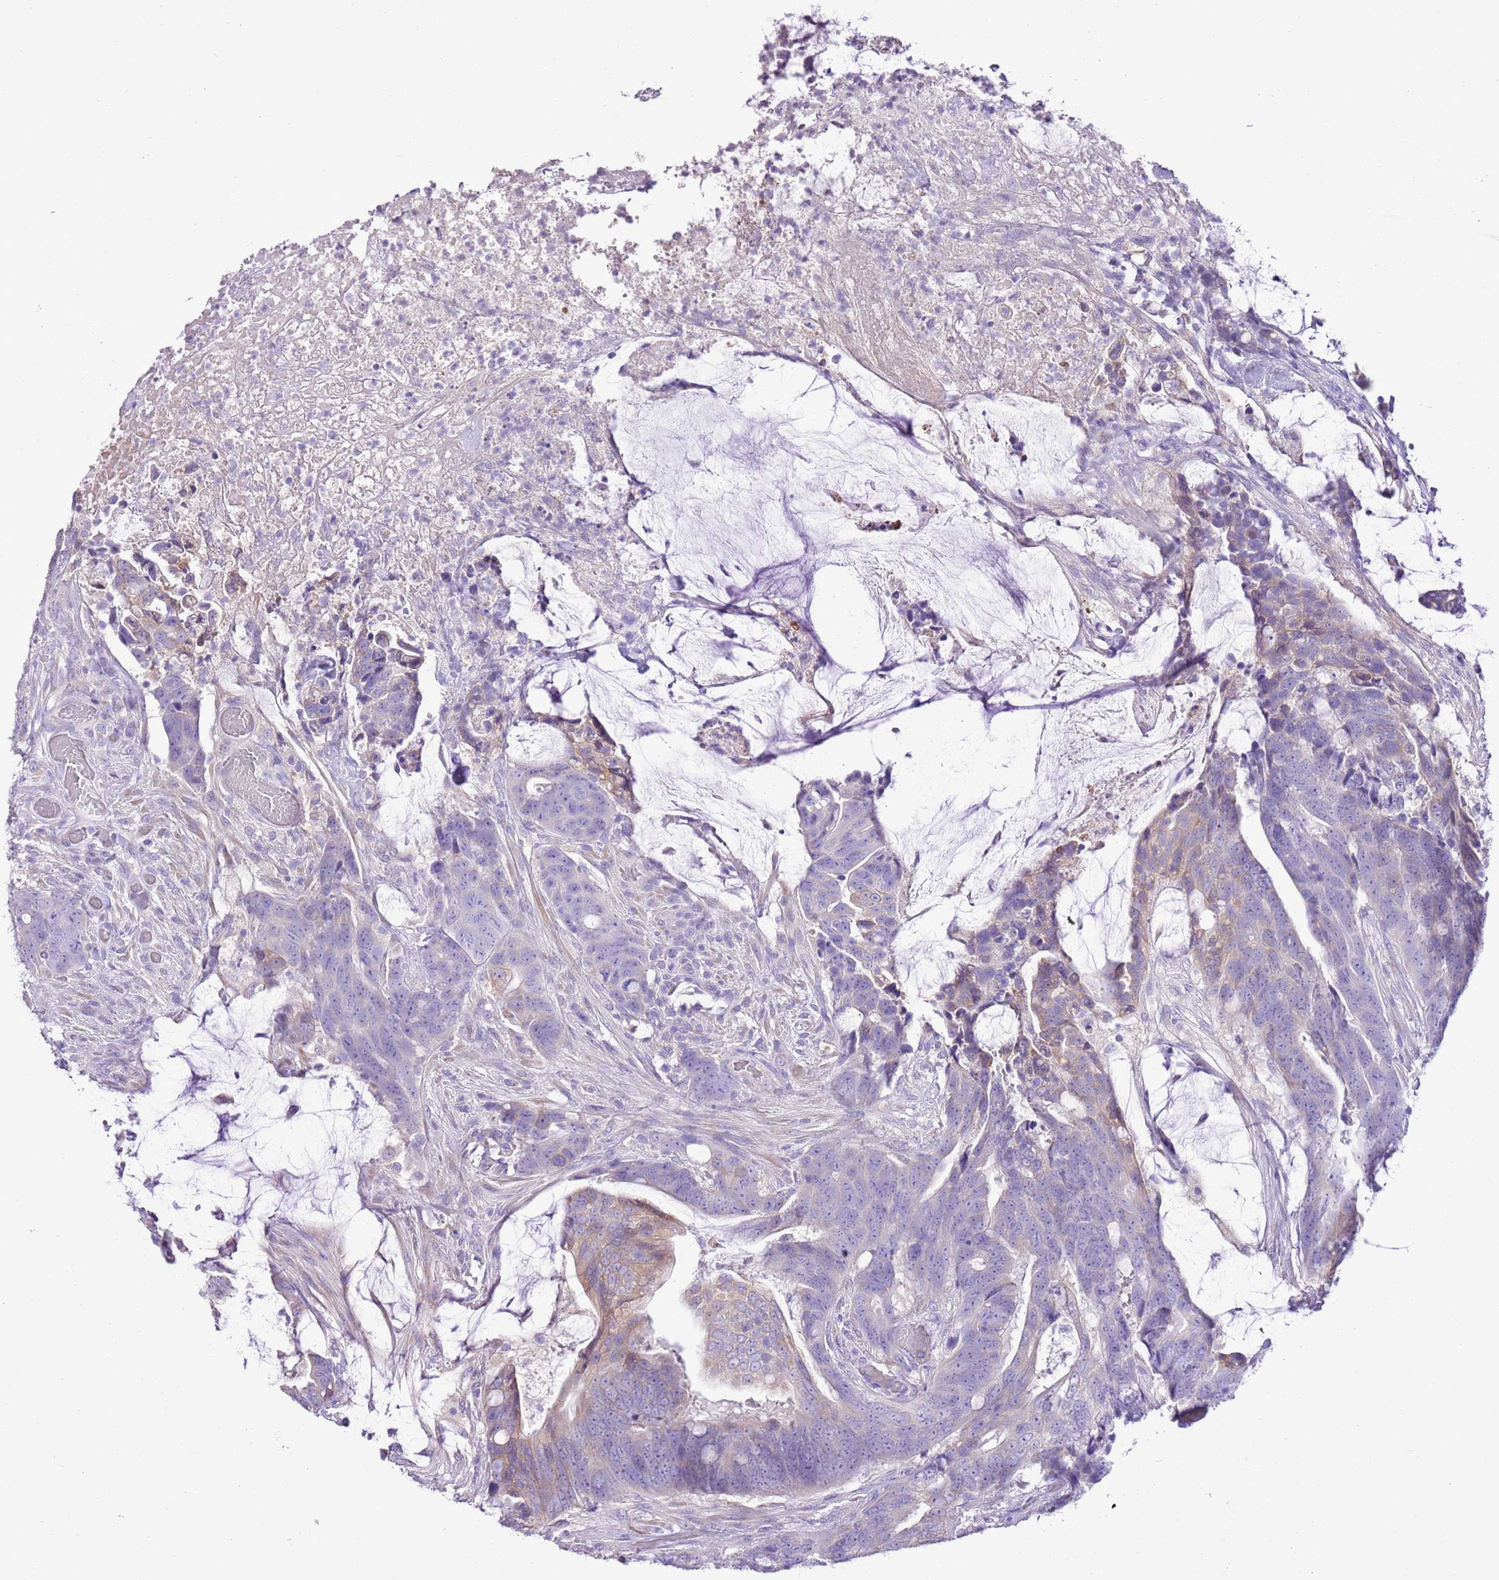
{"staining": {"intensity": "weak", "quantity": "<25%", "location": "cytoplasmic/membranous"}, "tissue": "colorectal cancer", "cell_type": "Tumor cells", "image_type": "cancer", "snomed": [{"axis": "morphology", "description": "Adenocarcinoma, NOS"}, {"axis": "topography", "description": "Colon"}], "caption": "A high-resolution image shows IHC staining of colorectal adenocarcinoma, which demonstrates no significant positivity in tumor cells.", "gene": "AAR2", "patient": {"sex": "female", "age": 82}}